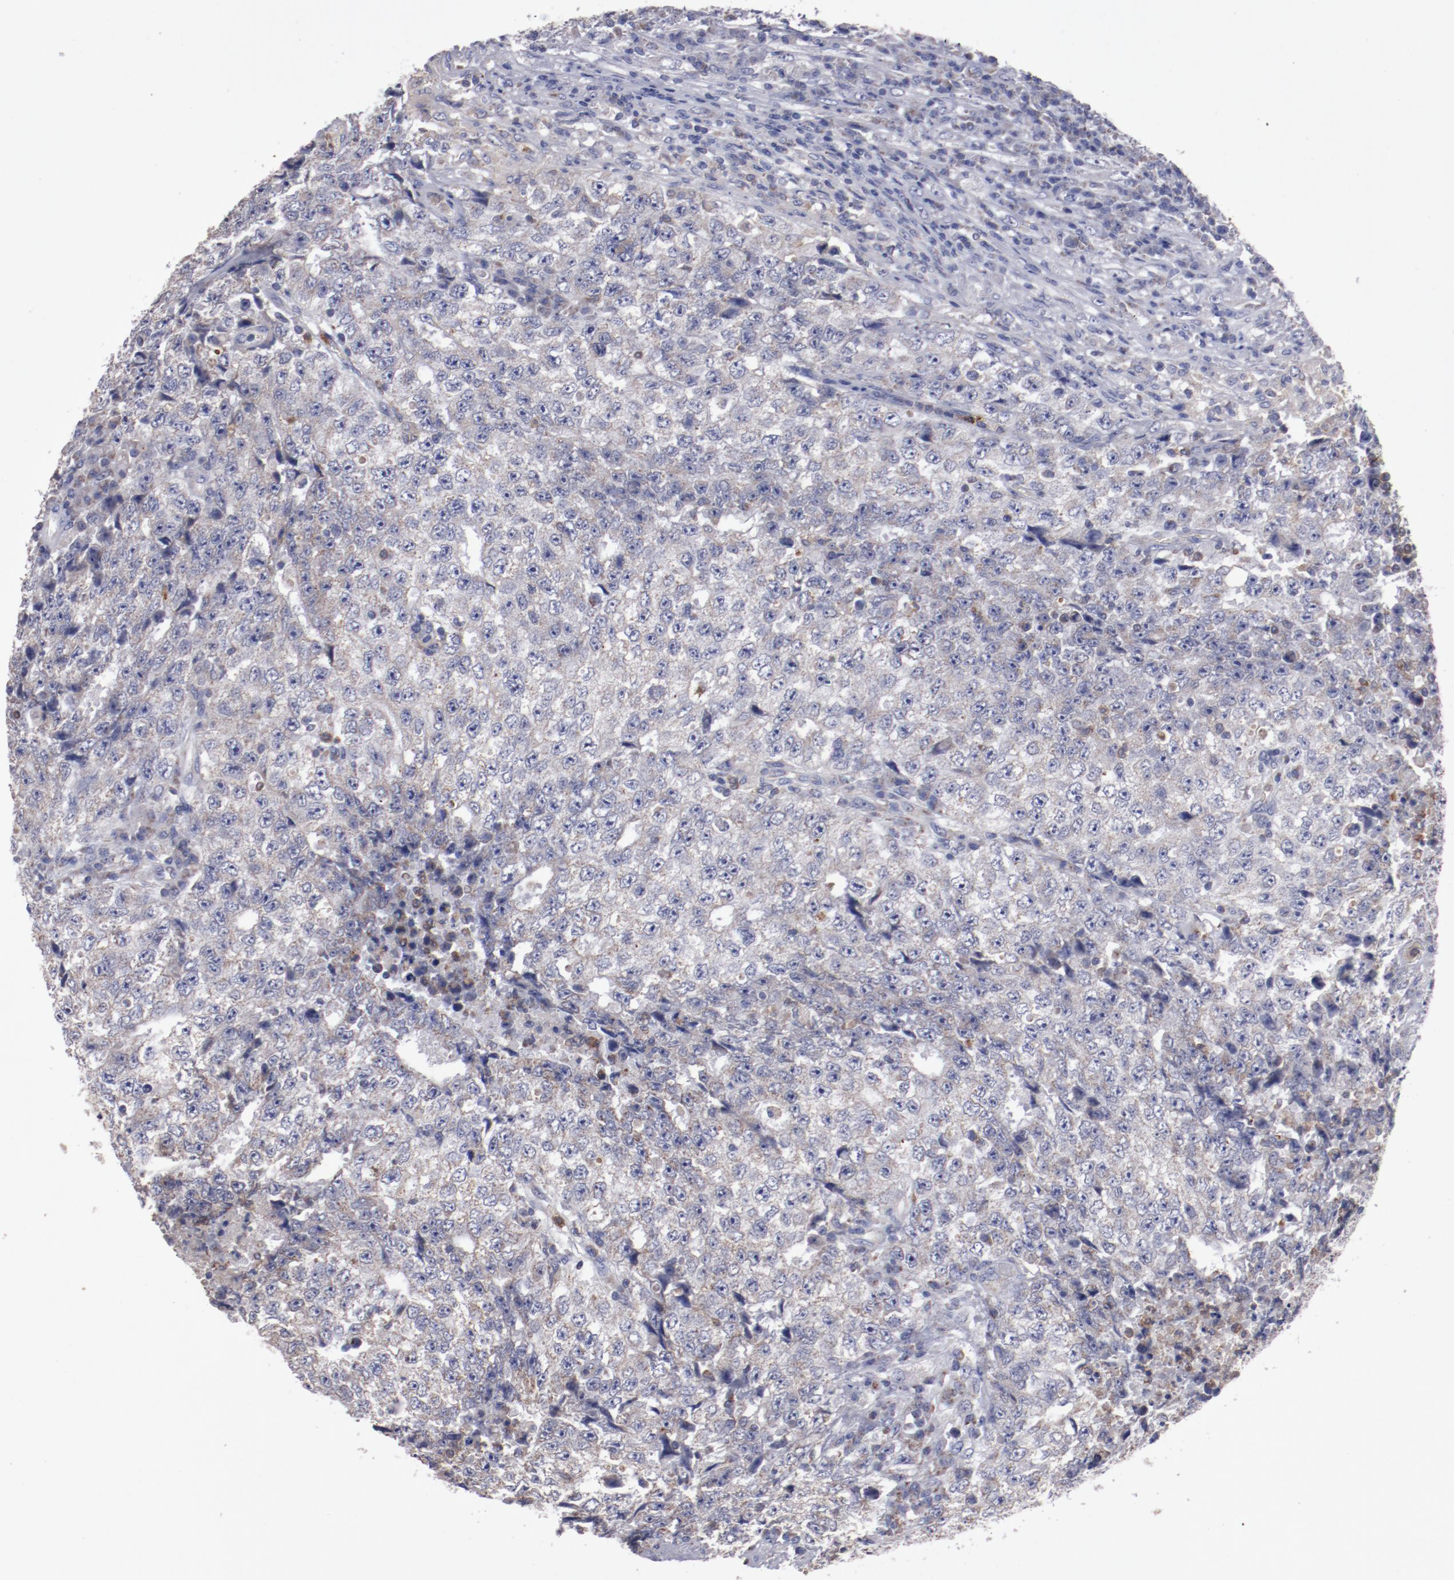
{"staining": {"intensity": "weak", "quantity": ">75%", "location": "cytoplasmic/membranous"}, "tissue": "testis cancer", "cell_type": "Tumor cells", "image_type": "cancer", "snomed": [{"axis": "morphology", "description": "Necrosis, NOS"}, {"axis": "morphology", "description": "Carcinoma, Embryonal, NOS"}, {"axis": "topography", "description": "Testis"}], "caption": "A high-resolution histopathology image shows immunohistochemistry (IHC) staining of testis cancer (embryonal carcinoma), which demonstrates weak cytoplasmic/membranous staining in about >75% of tumor cells.", "gene": "FGR", "patient": {"sex": "male", "age": 19}}